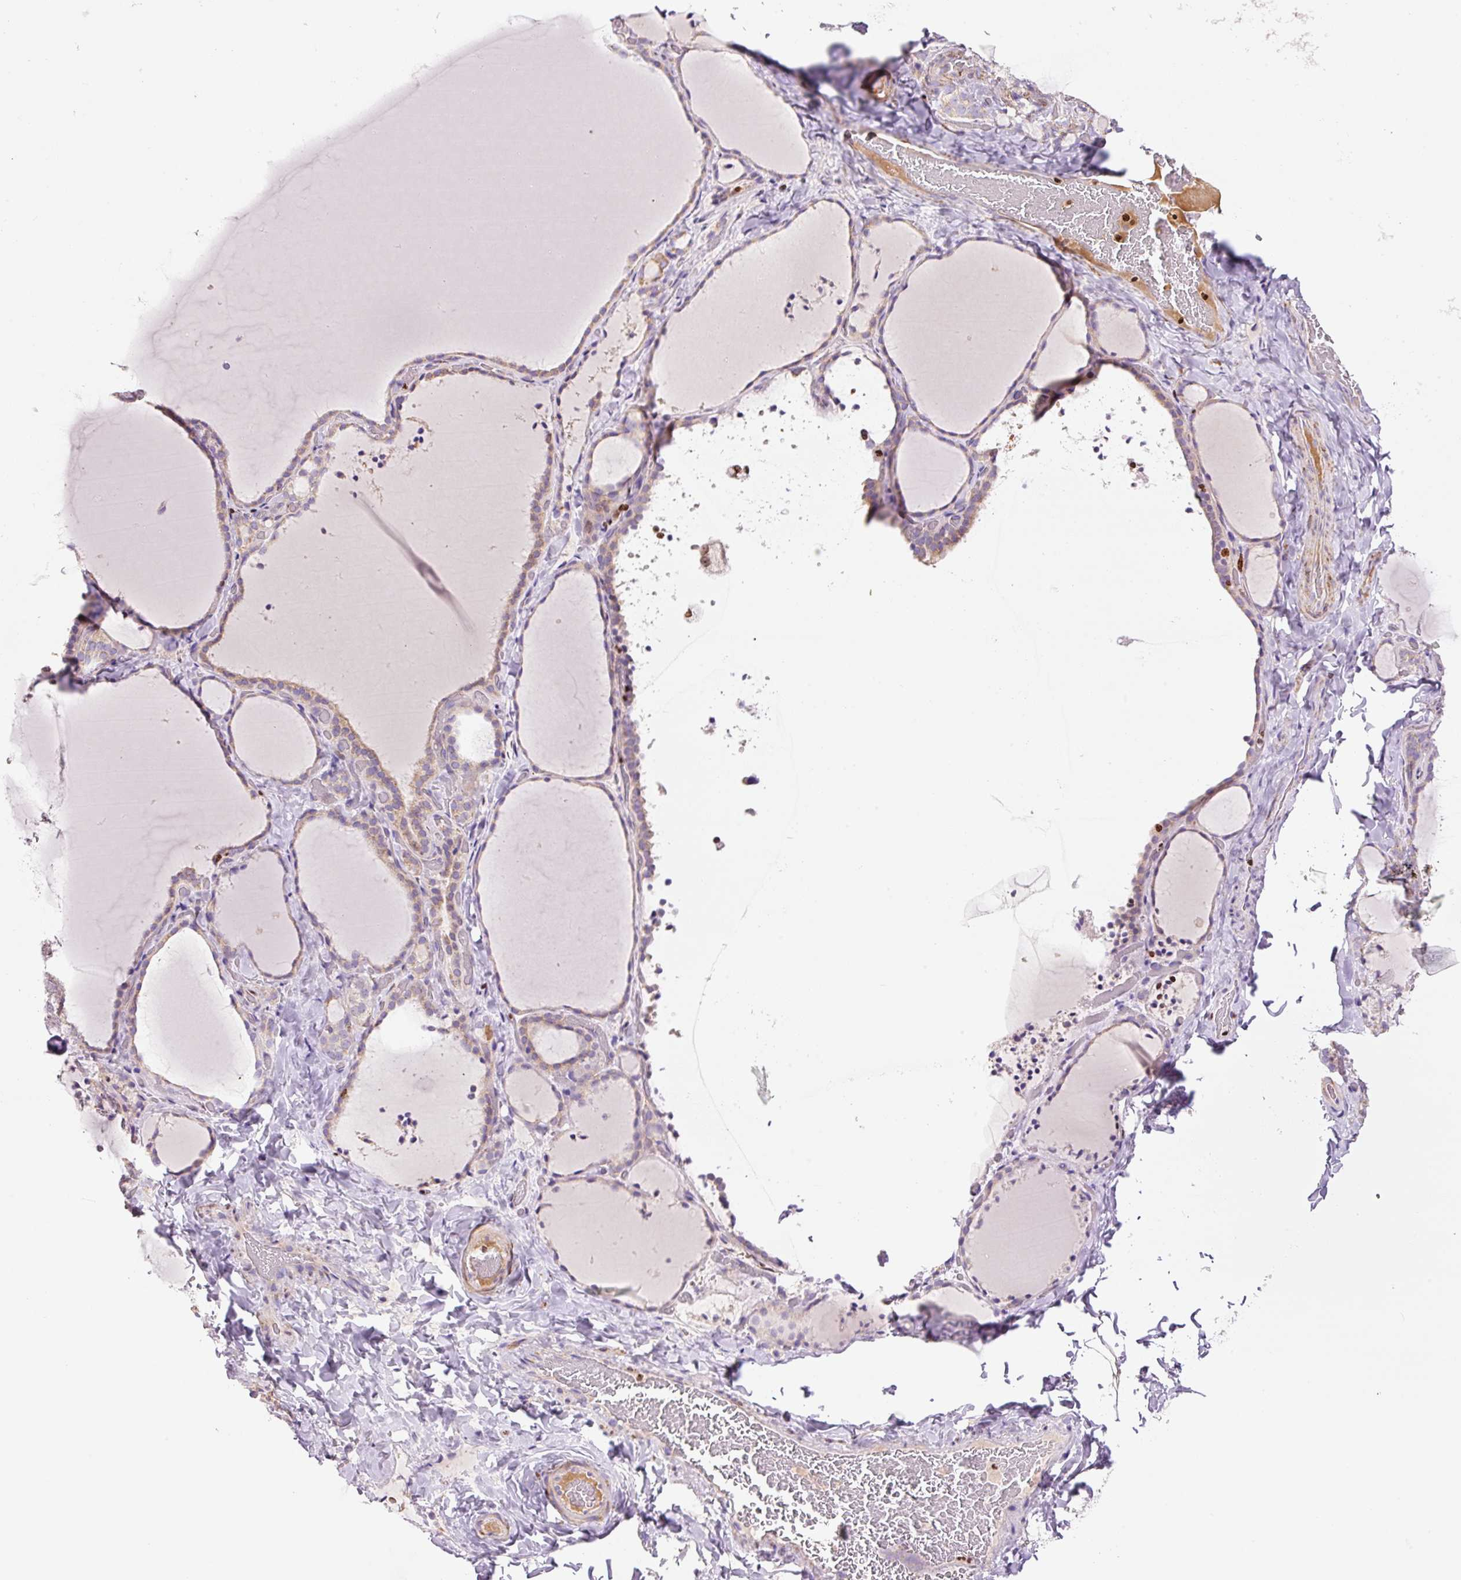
{"staining": {"intensity": "weak", "quantity": "25%-75%", "location": "cytoplasmic/membranous,nuclear"}, "tissue": "thyroid gland", "cell_type": "Glandular cells", "image_type": "normal", "snomed": [{"axis": "morphology", "description": "Normal tissue, NOS"}, {"axis": "topography", "description": "Thyroid gland"}], "caption": "Glandular cells display low levels of weak cytoplasmic/membranous,nuclear positivity in about 25%-75% of cells in benign human thyroid gland. The staining was performed using DAB (3,3'-diaminobenzidine), with brown indicating positive protein expression. Nuclei are stained blue with hematoxylin.", "gene": "TMEM8B", "patient": {"sex": "female", "age": 22}}